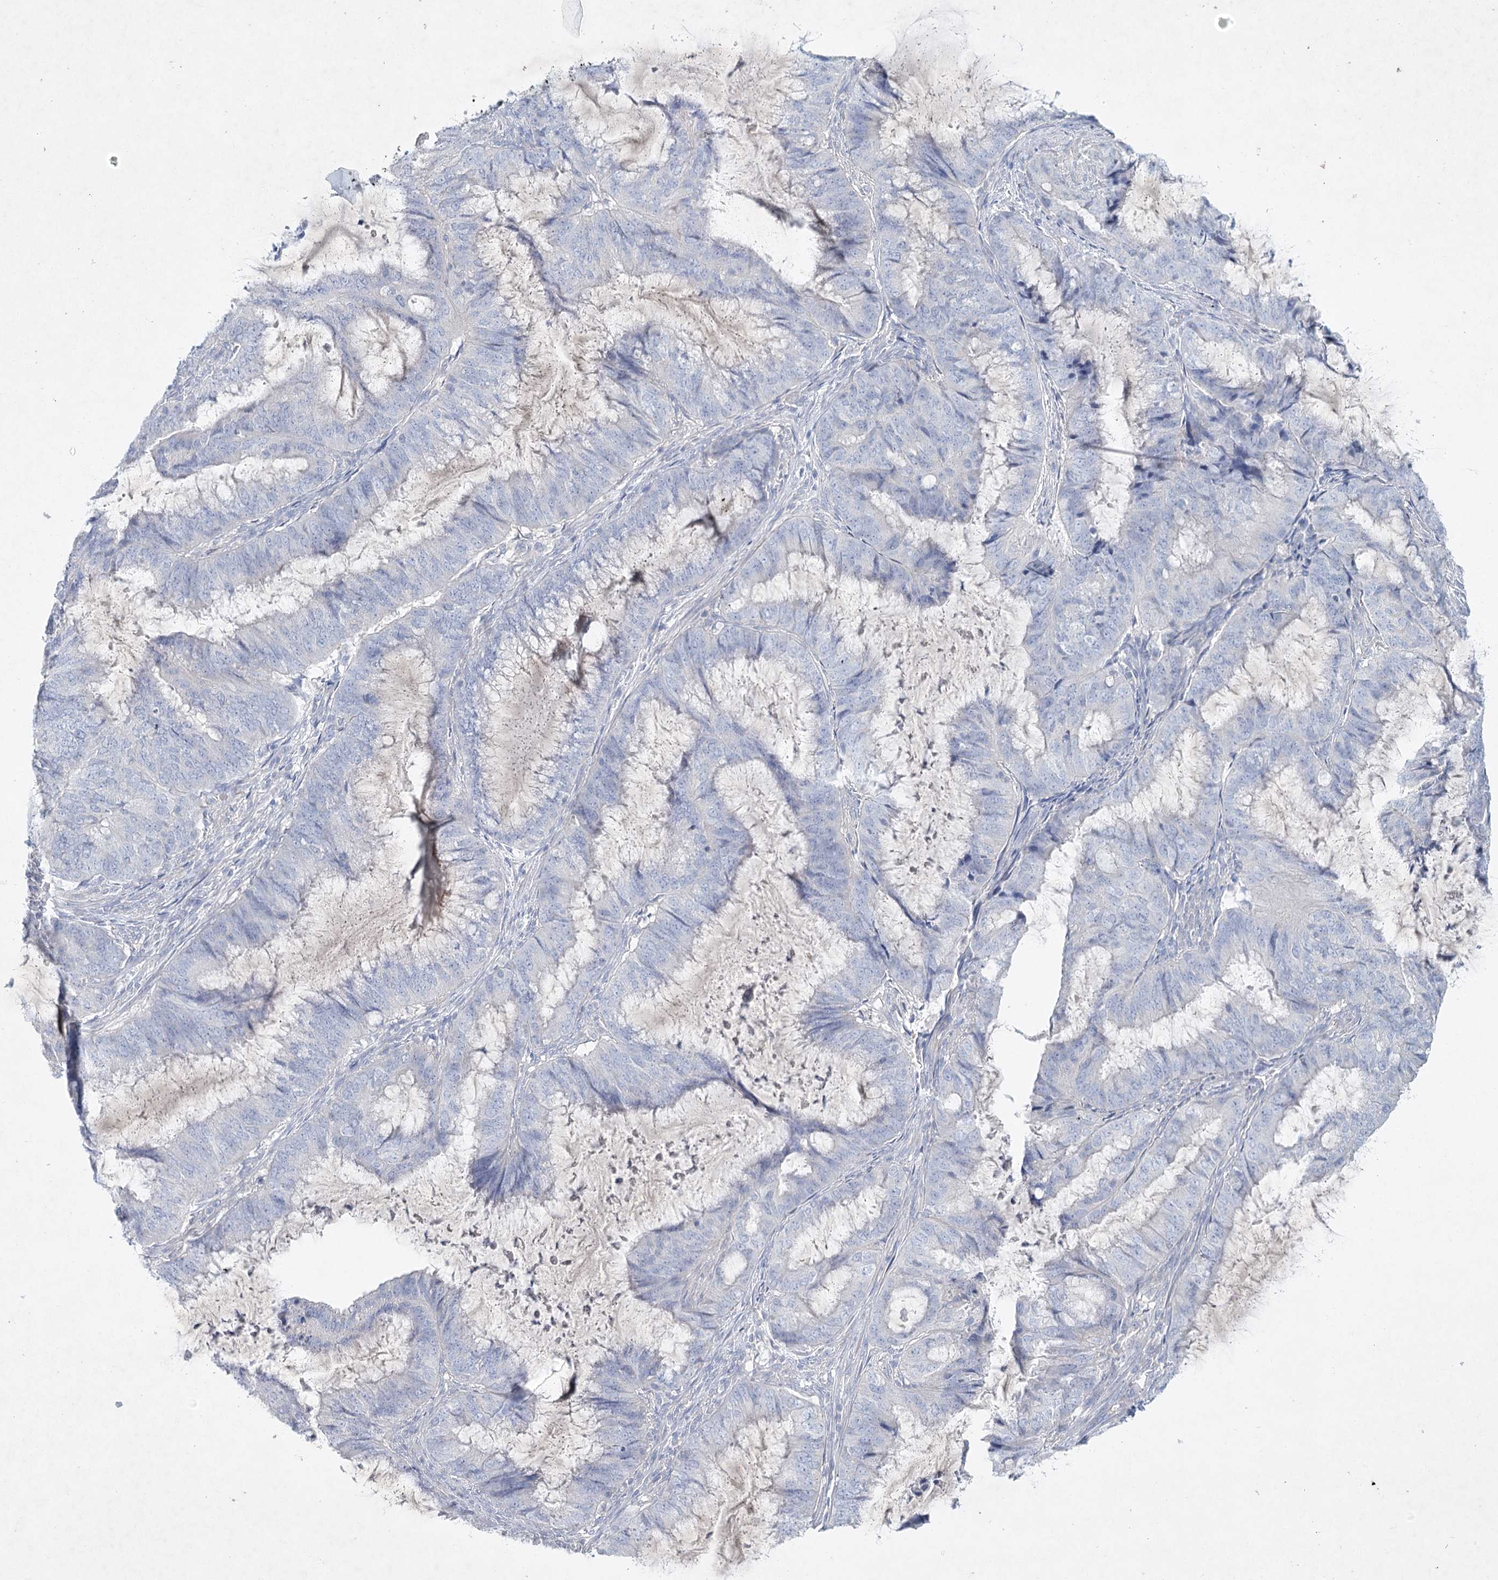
{"staining": {"intensity": "negative", "quantity": "none", "location": "none"}, "tissue": "endometrial cancer", "cell_type": "Tumor cells", "image_type": "cancer", "snomed": [{"axis": "morphology", "description": "Adenocarcinoma, NOS"}, {"axis": "topography", "description": "Endometrium"}], "caption": "Endometrial cancer was stained to show a protein in brown. There is no significant expression in tumor cells.", "gene": "MAP3K13", "patient": {"sex": "female", "age": 81}}